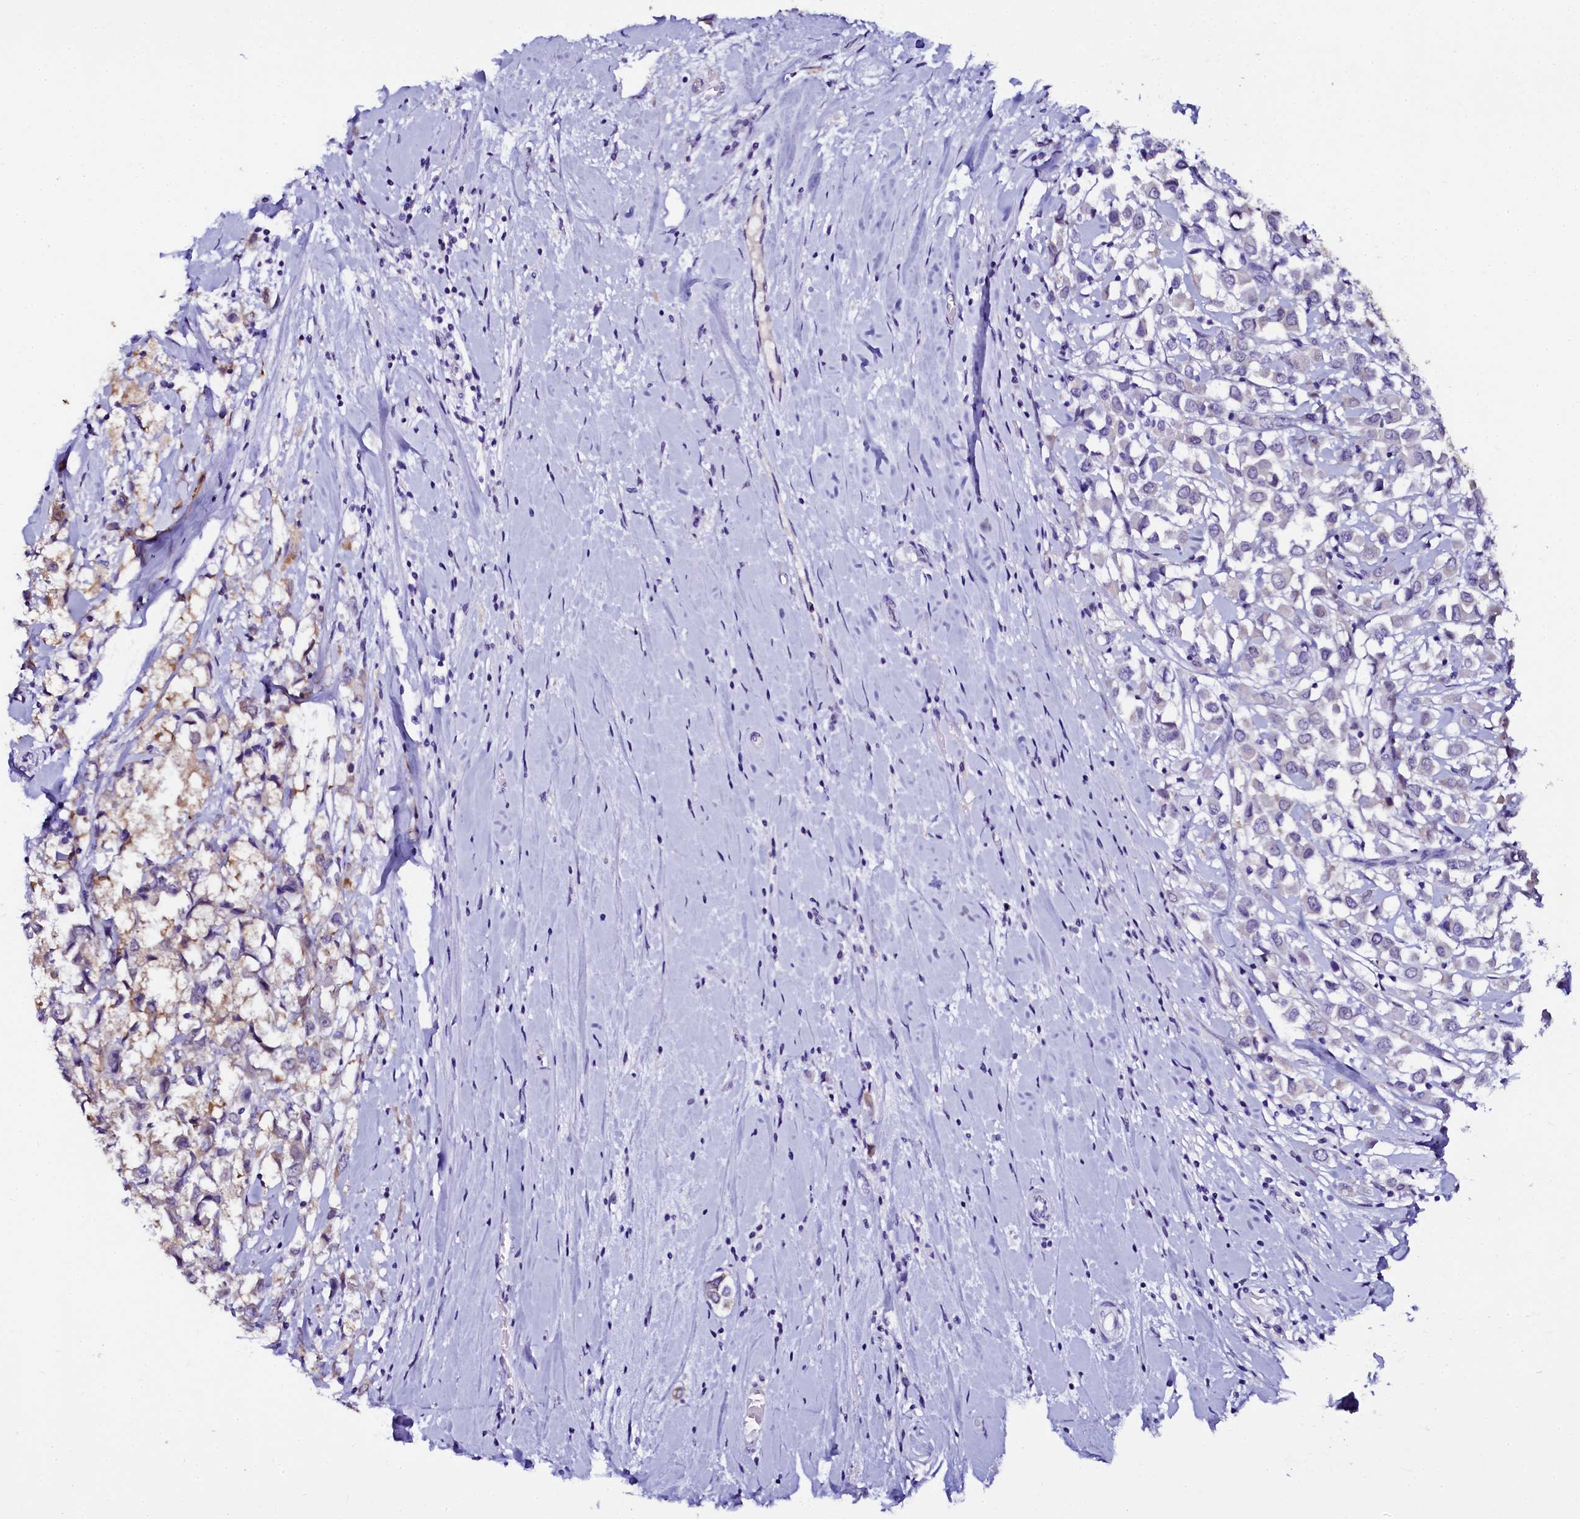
{"staining": {"intensity": "weak", "quantity": "<25%", "location": "cytoplasmic/membranous"}, "tissue": "breast cancer", "cell_type": "Tumor cells", "image_type": "cancer", "snomed": [{"axis": "morphology", "description": "Duct carcinoma"}, {"axis": "topography", "description": "Breast"}], "caption": "Tumor cells show no significant staining in breast infiltrating ductal carcinoma.", "gene": "SORD", "patient": {"sex": "female", "age": 61}}